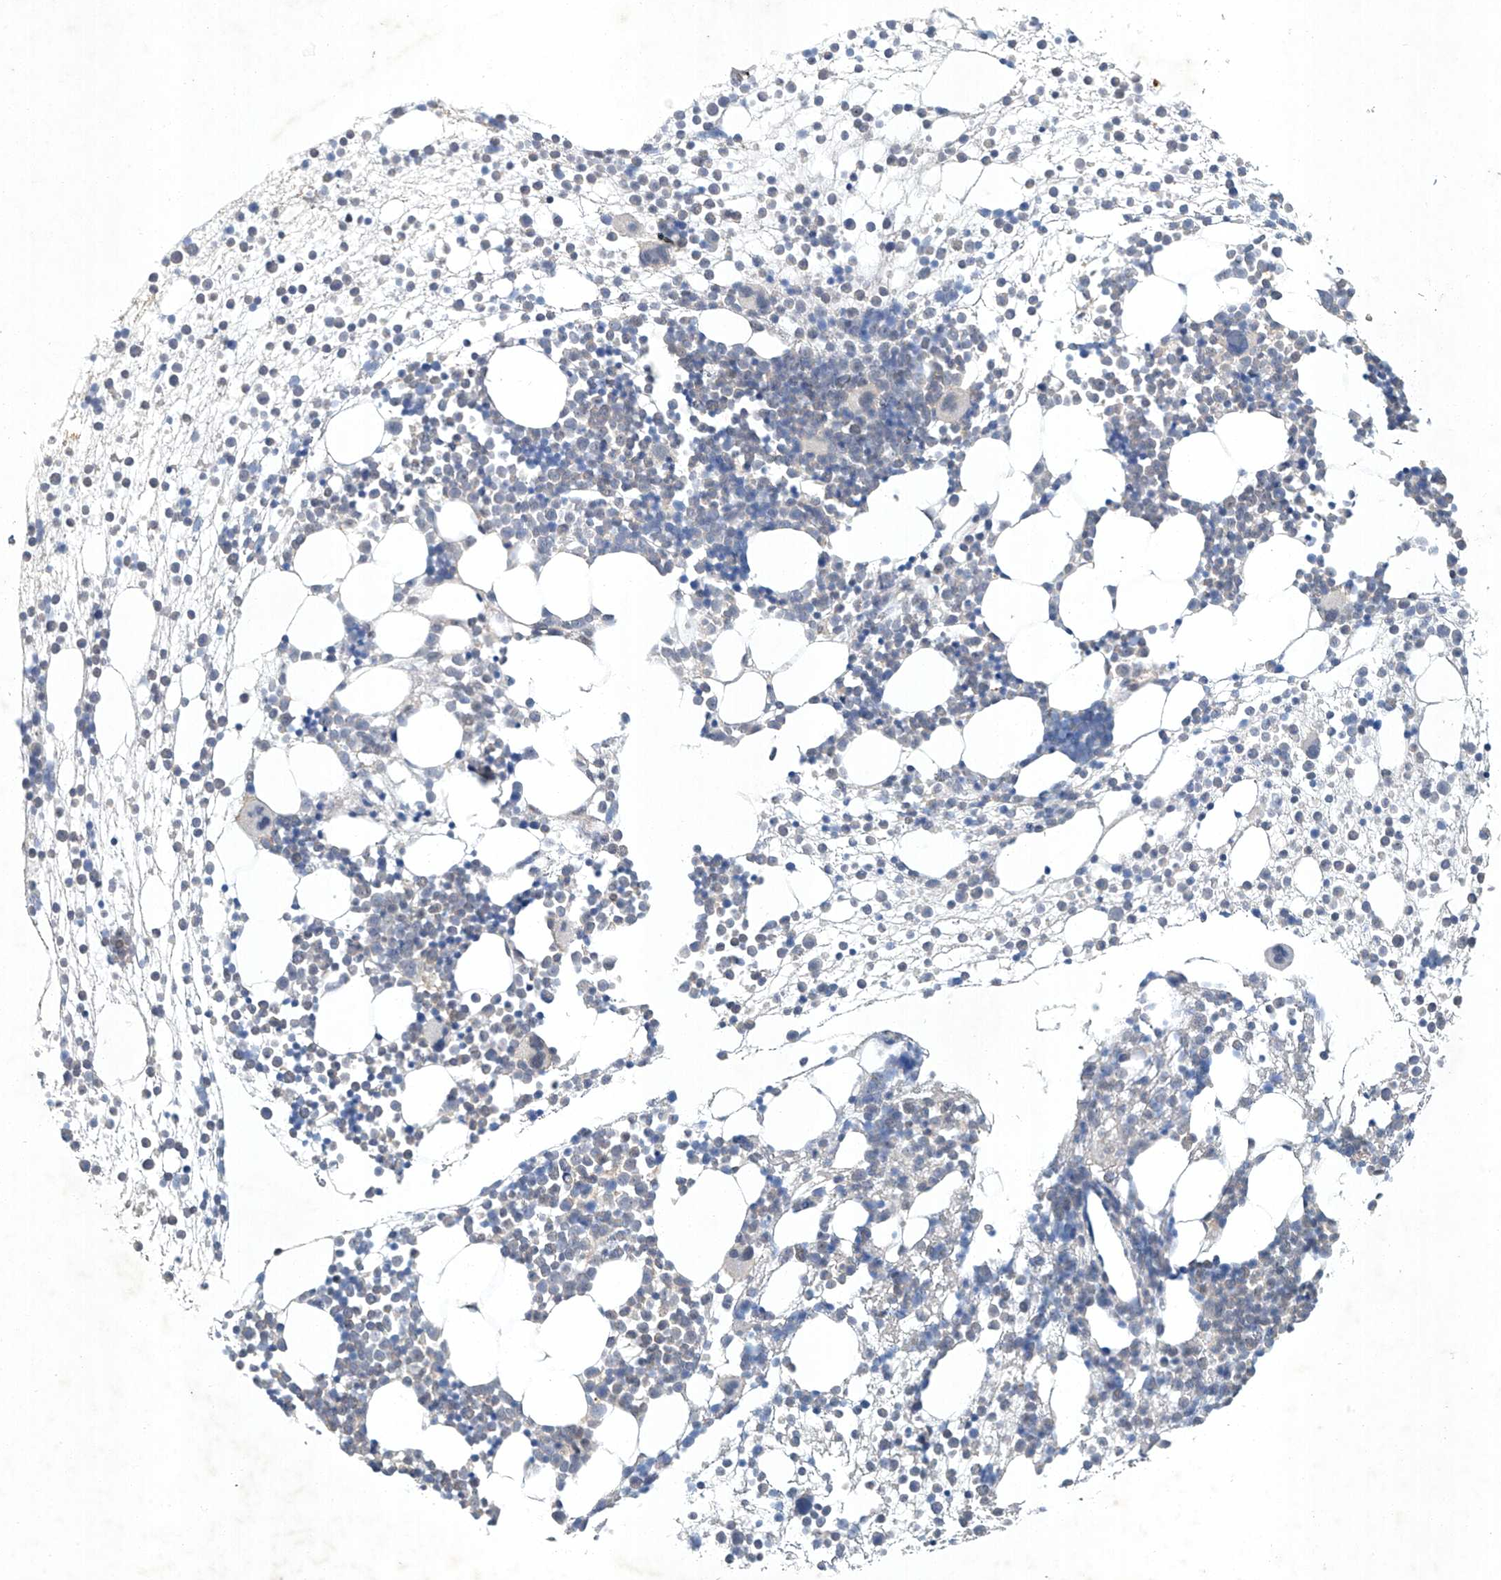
{"staining": {"intensity": "negative", "quantity": "none", "location": "none"}, "tissue": "bone marrow", "cell_type": "Hematopoietic cells", "image_type": "normal", "snomed": [{"axis": "morphology", "description": "Normal tissue, NOS"}, {"axis": "topography", "description": "Bone marrow"}], "caption": "Hematopoietic cells show no significant protein expression in unremarkable bone marrow. The staining is performed using DAB (3,3'-diaminobenzidine) brown chromogen with nuclei counter-stained in using hematoxylin.", "gene": "TAF8", "patient": {"sex": "male", "age": 54}}